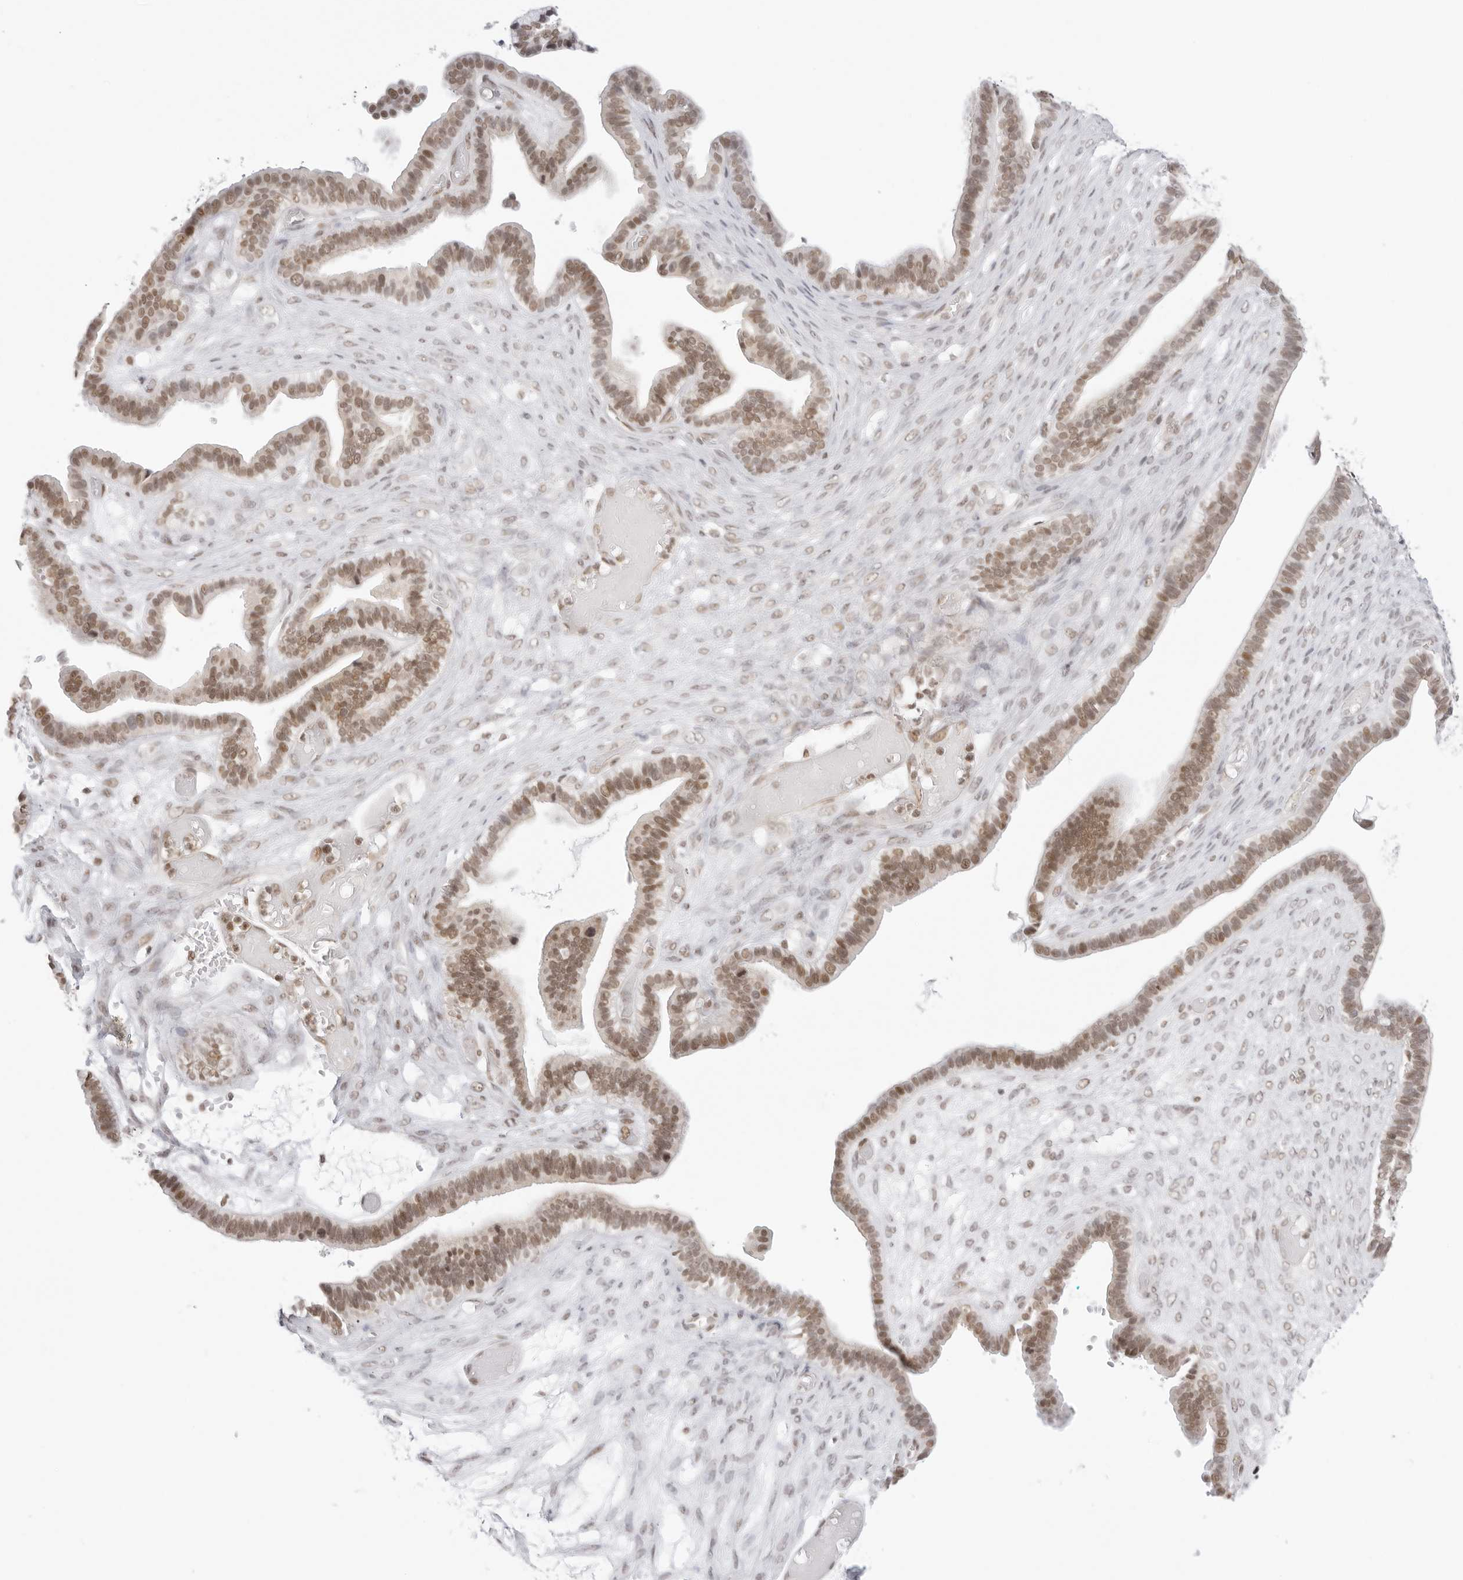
{"staining": {"intensity": "moderate", "quantity": ">75%", "location": "nuclear"}, "tissue": "ovarian cancer", "cell_type": "Tumor cells", "image_type": "cancer", "snomed": [{"axis": "morphology", "description": "Cystadenocarcinoma, serous, NOS"}, {"axis": "topography", "description": "Ovary"}], "caption": "Human ovarian cancer stained for a protein (brown) displays moderate nuclear positive staining in approximately >75% of tumor cells.", "gene": "TCIM", "patient": {"sex": "female", "age": 56}}